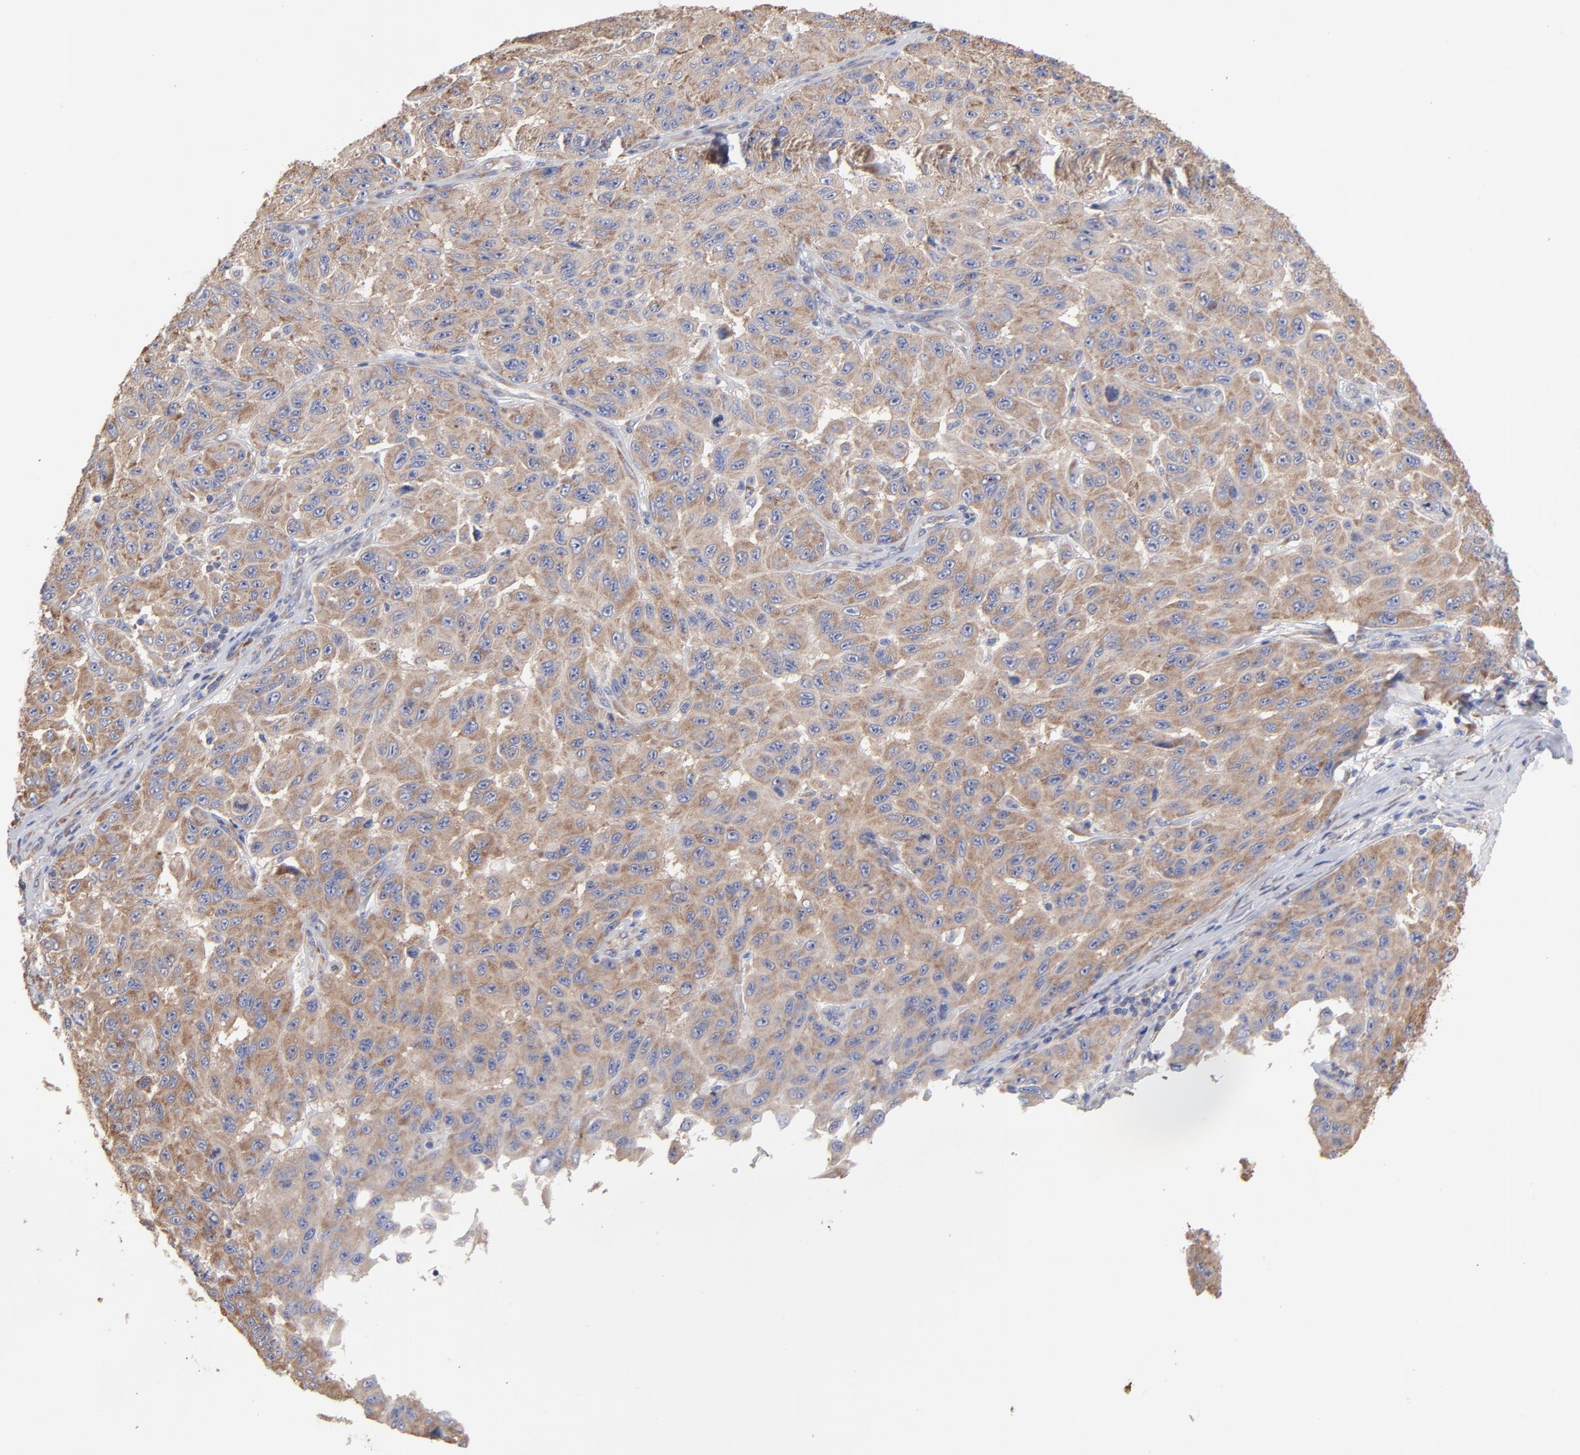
{"staining": {"intensity": "weak", "quantity": ">75%", "location": "cytoplasmic/membranous"}, "tissue": "melanoma", "cell_type": "Tumor cells", "image_type": "cancer", "snomed": [{"axis": "morphology", "description": "Malignant melanoma, NOS"}, {"axis": "topography", "description": "Skin"}], "caption": "Tumor cells demonstrate low levels of weak cytoplasmic/membranous positivity in approximately >75% of cells in human malignant melanoma.", "gene": "RPL3", "patient": {"sex": "male", "age": 30}}